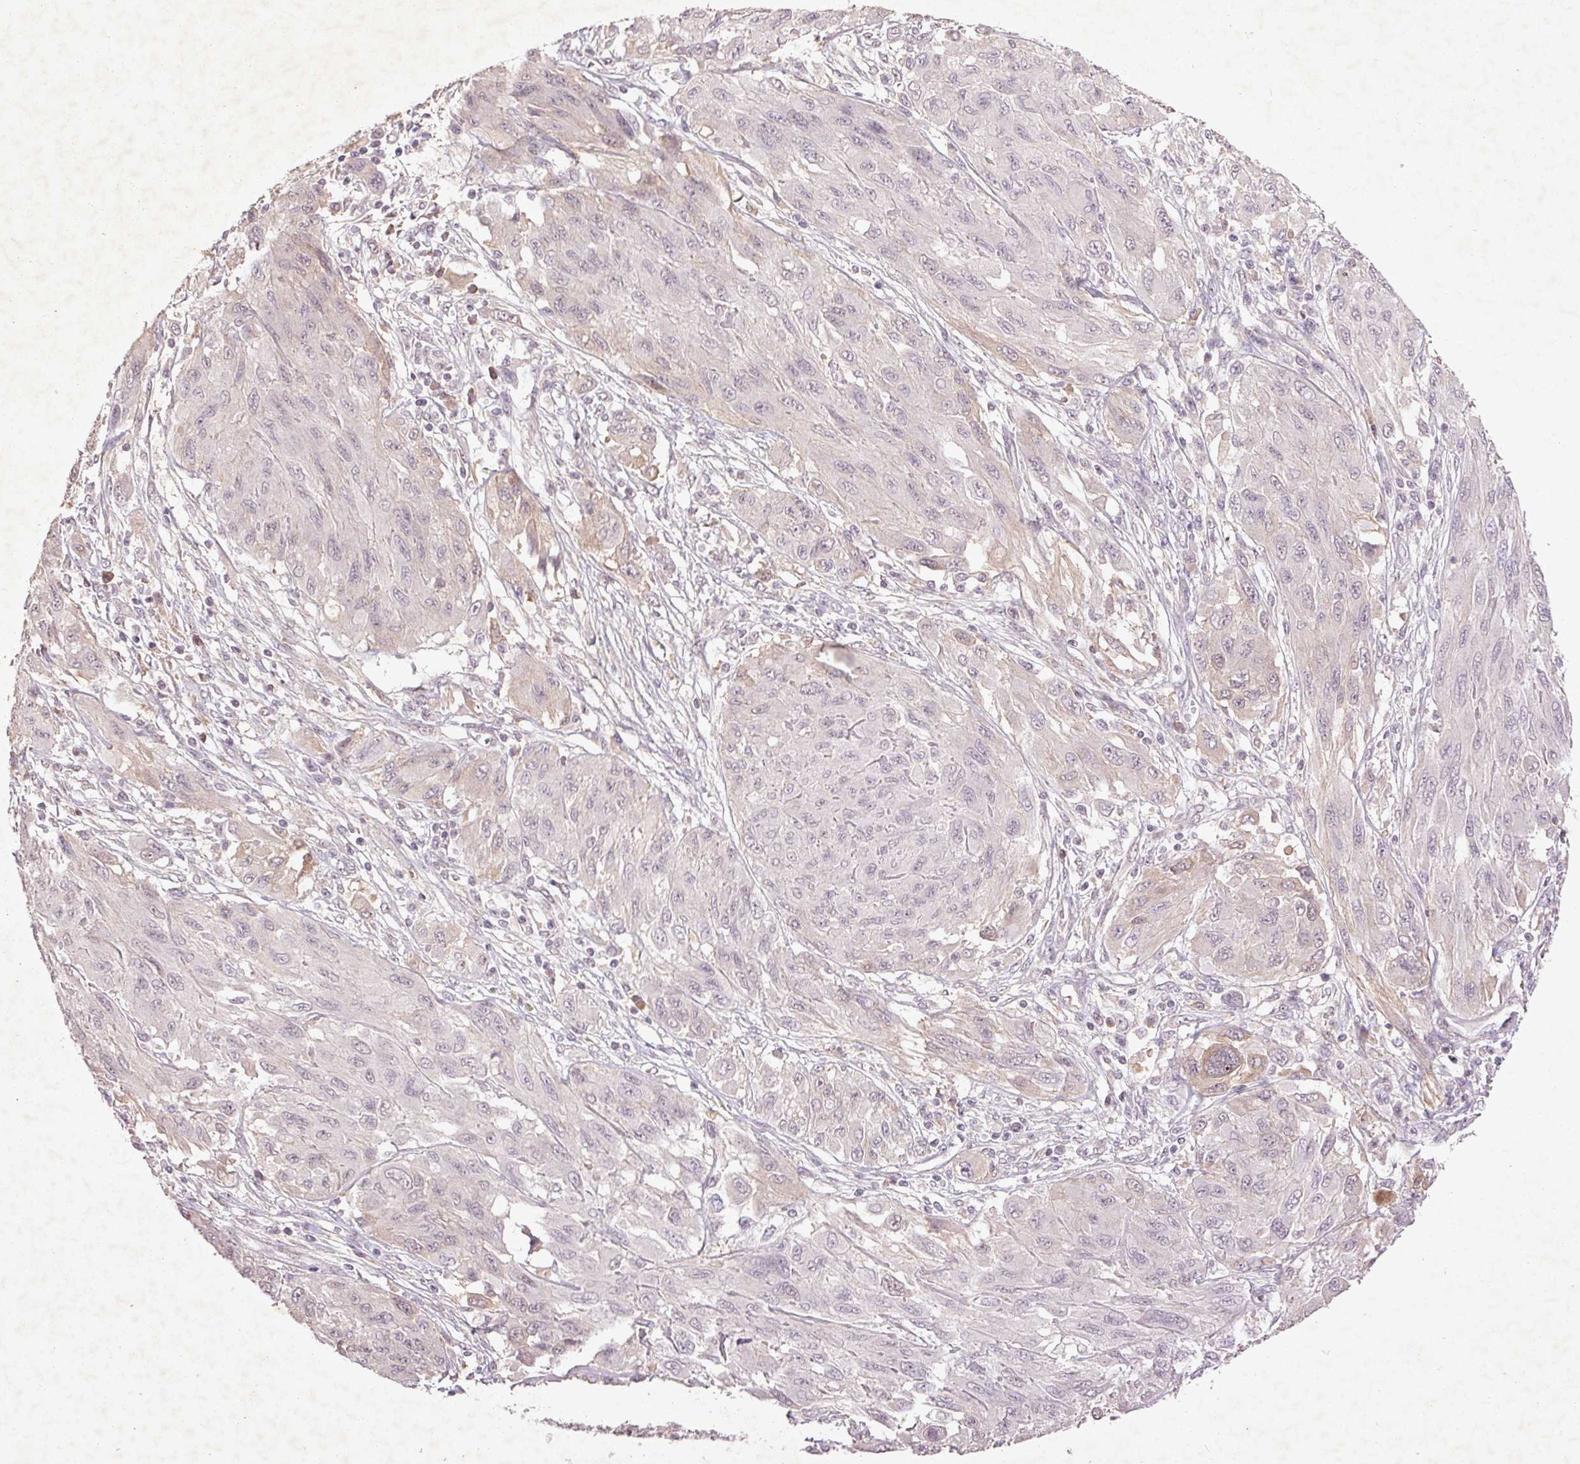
{"staining": {"intensity": "negative", "quantity": "none", "location": "none"}, "tissue": "melanoma", "cell_type": "Tumor cells", "image_type": "cancer", "snomed": [{"axis": "morphology", "description": "Malignant melanoma, NOS"}, {"axis": "topography", "description": "Skin"}], "caption": "IHC micrograph of neoplastic tissue: malignant melanoma stained with DAB reveals no significant protein expression in tumor cells. (DAB (3,3'-diaminobenzidine) immunohistochemistry (IHC), high magnification).", "gene": "FAM168B", "patient": {"sex": "female", "age": 91}}